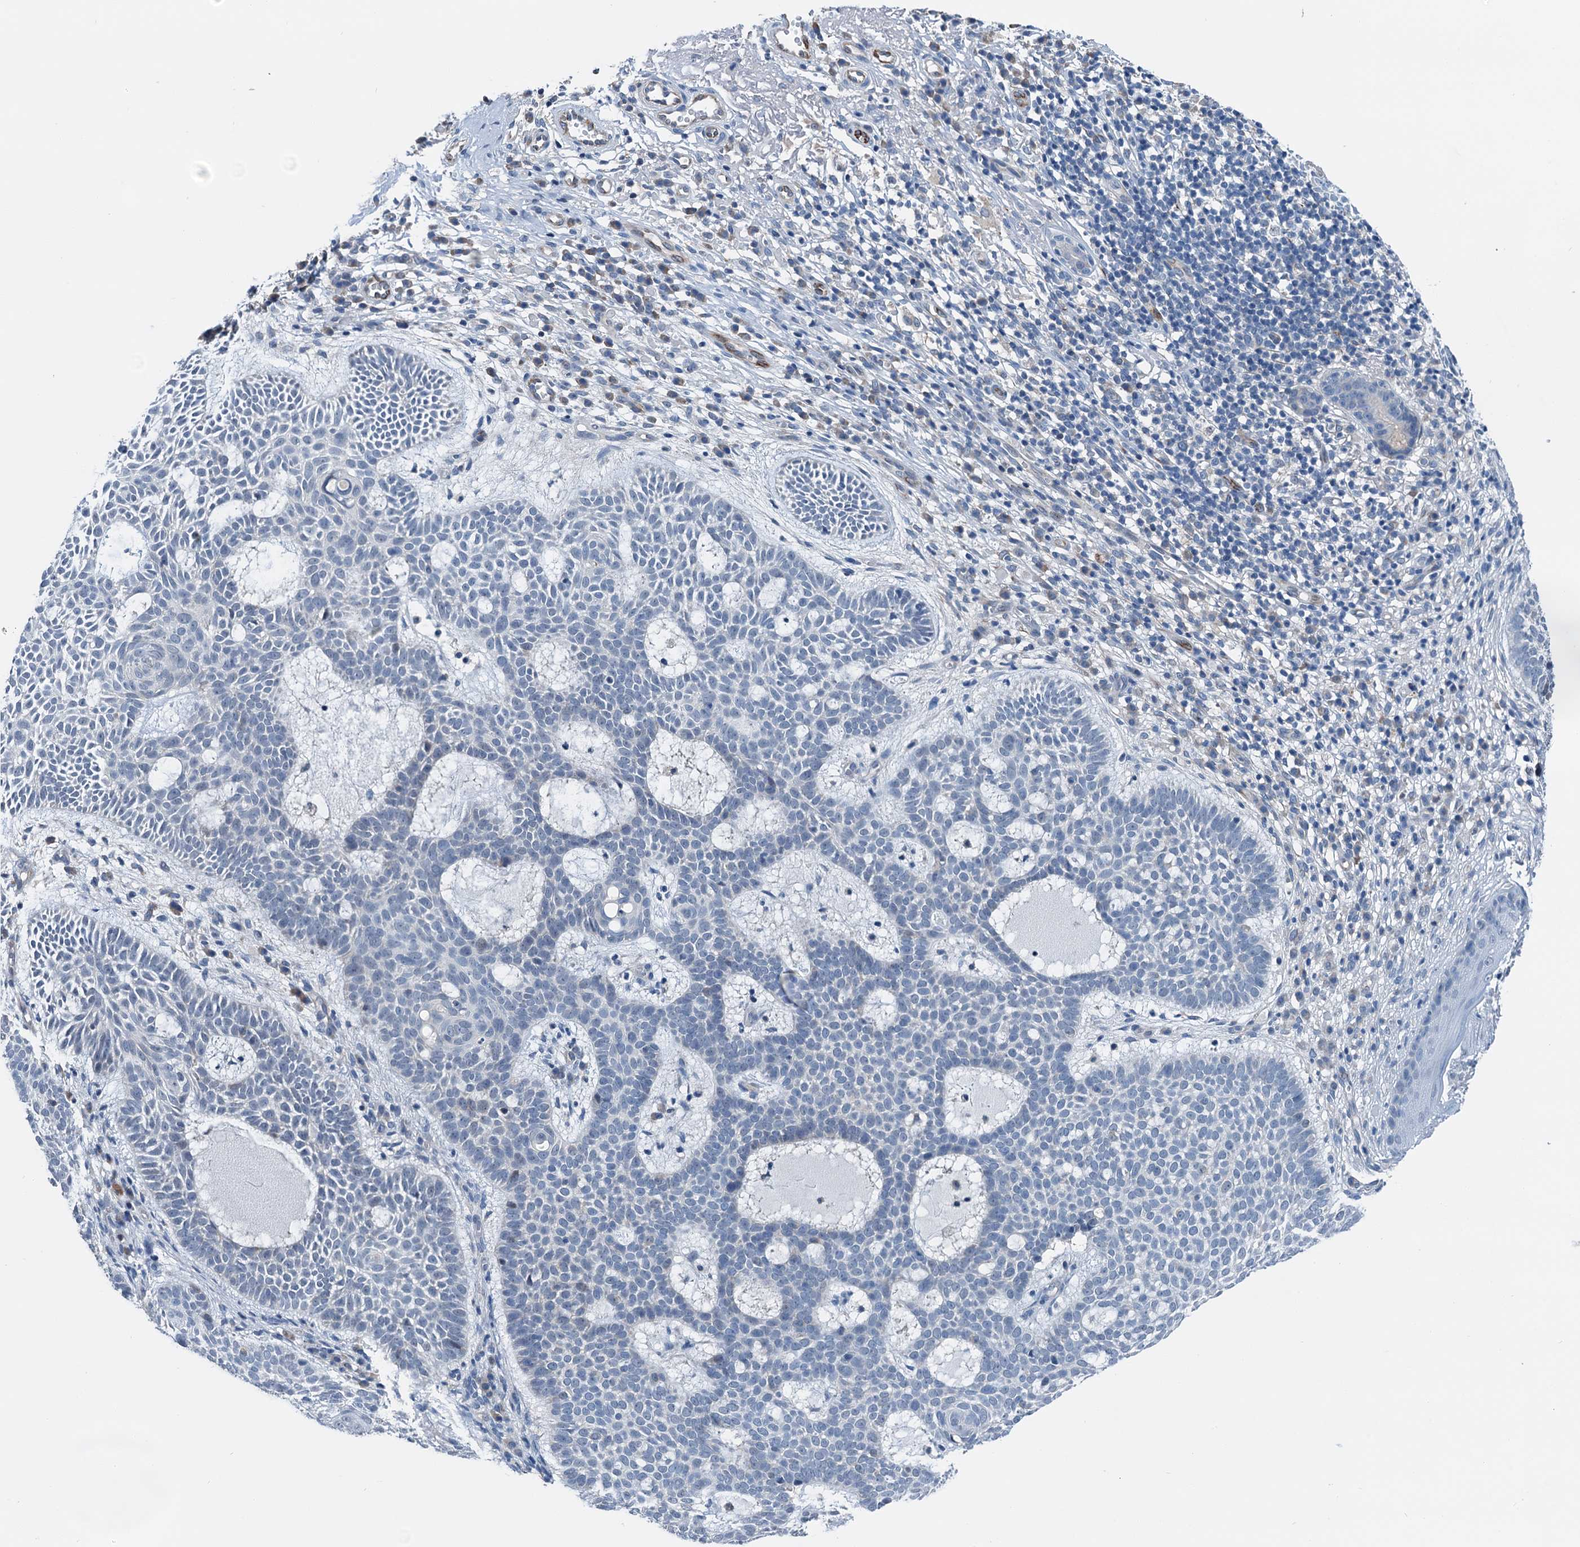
{"staining": {"intensity": "negative", "quantity": "none", "location": "none"}, "tissue": "skin cancer", "cell_type": "Tumor cells", "image_type": "cancer", "snomed": [{"axis": "morphology", "description": "Basal cell carcinoma"}, {"axis": "topography", "description": "Skin"}], "caption": "Photomicrograph shows no protein expression in tumor cells of skin basal cell carcinoma tissue.", "gene": "ELAC1", "patient": {"sex": "male", "age": 85}}